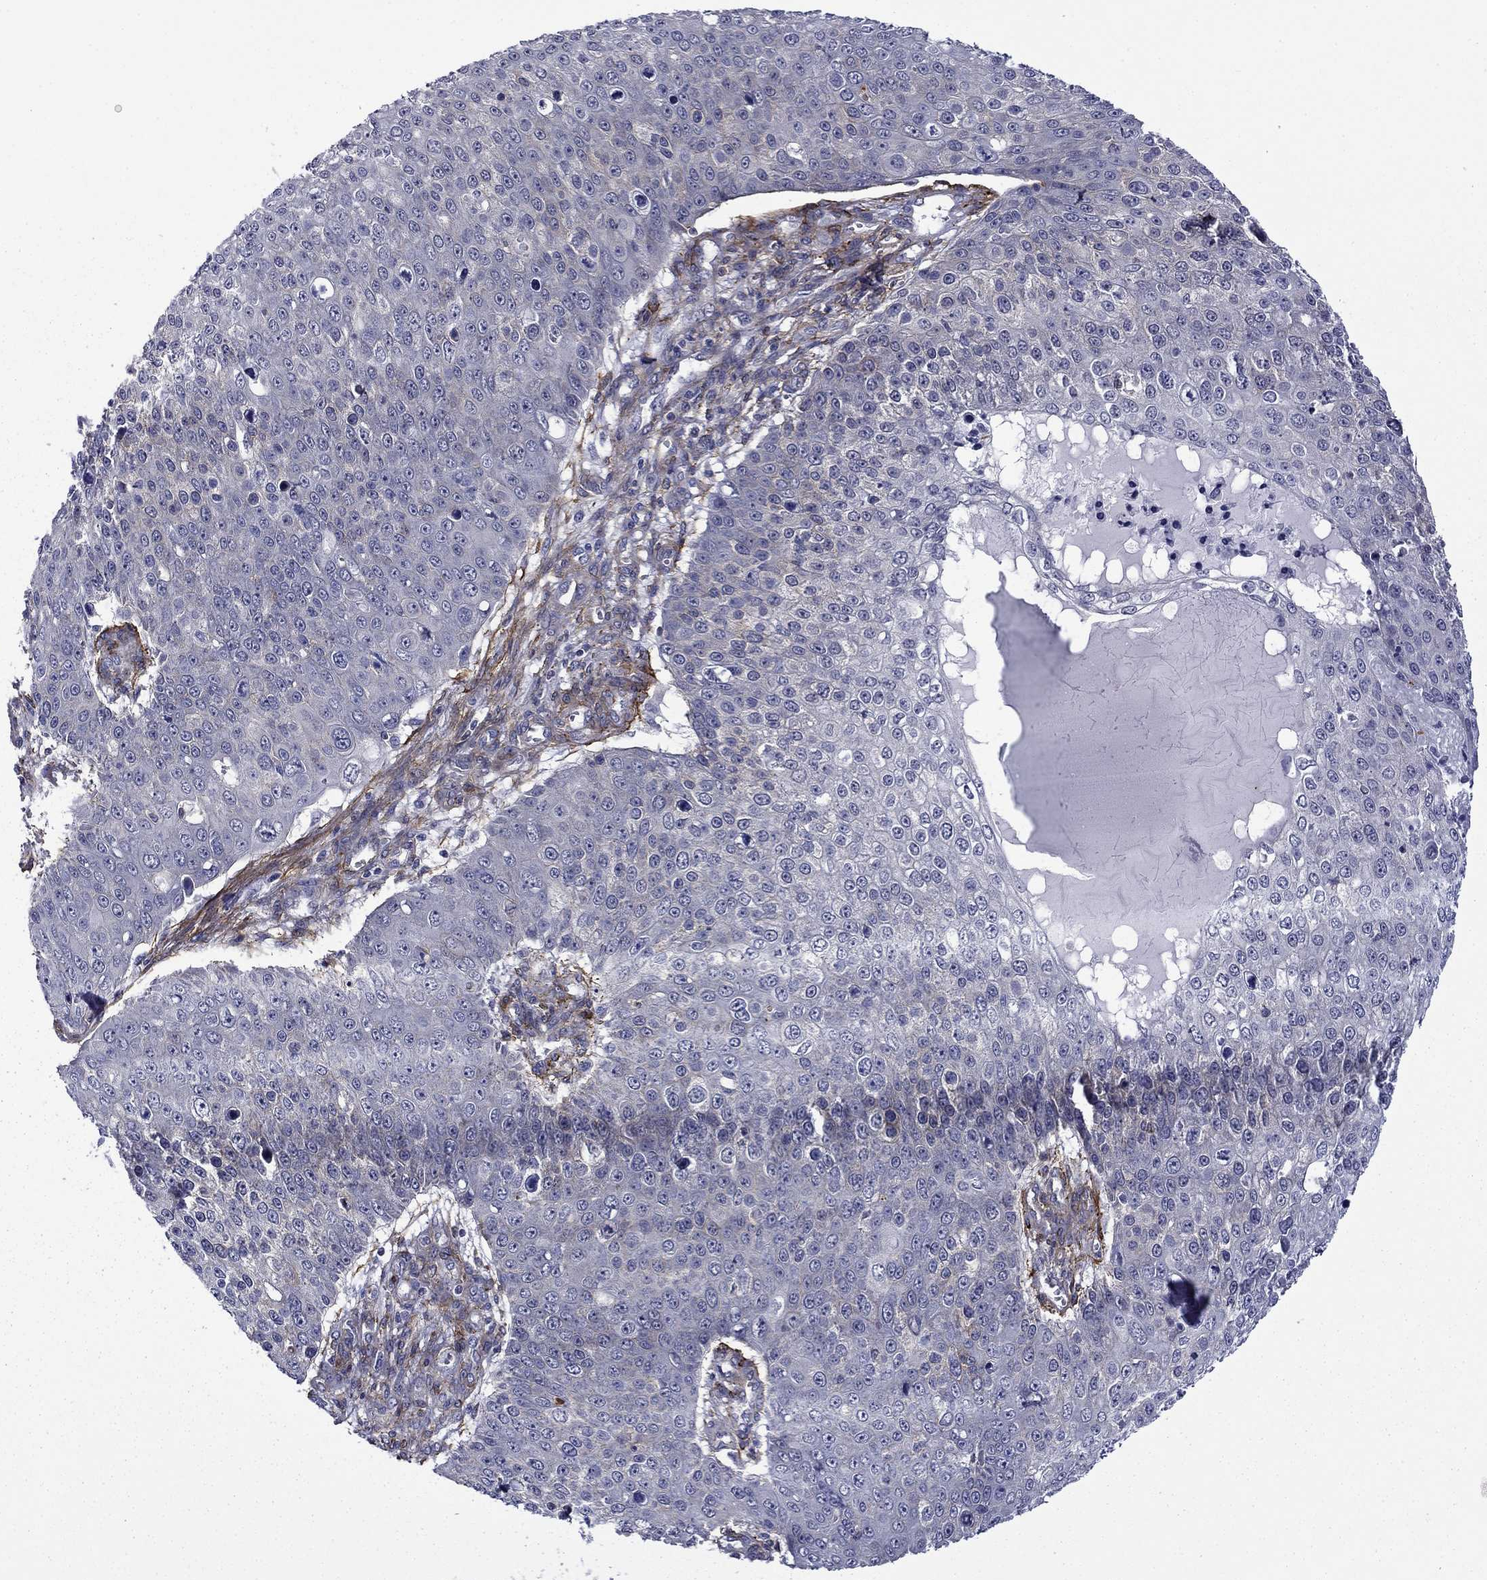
{"staining": {"intensity": "negative", "quantity": "none", "location": "none"}, "tissue": "skin cancer", "cell_type": "Tumor cells", "image_type": "cancer", "snomed": [{"axis": "morphology", "description": "Squamous cell carcinoma, NOS"}, {"axis": "topography", "description": "Skin"}], "caption": "Skin cancer stained for a protein using immunohistochemistry (IHC) exhibits no expression tumor cells.", "gene": "LMO7", "patient": {"sex": "male", "age": 71}}